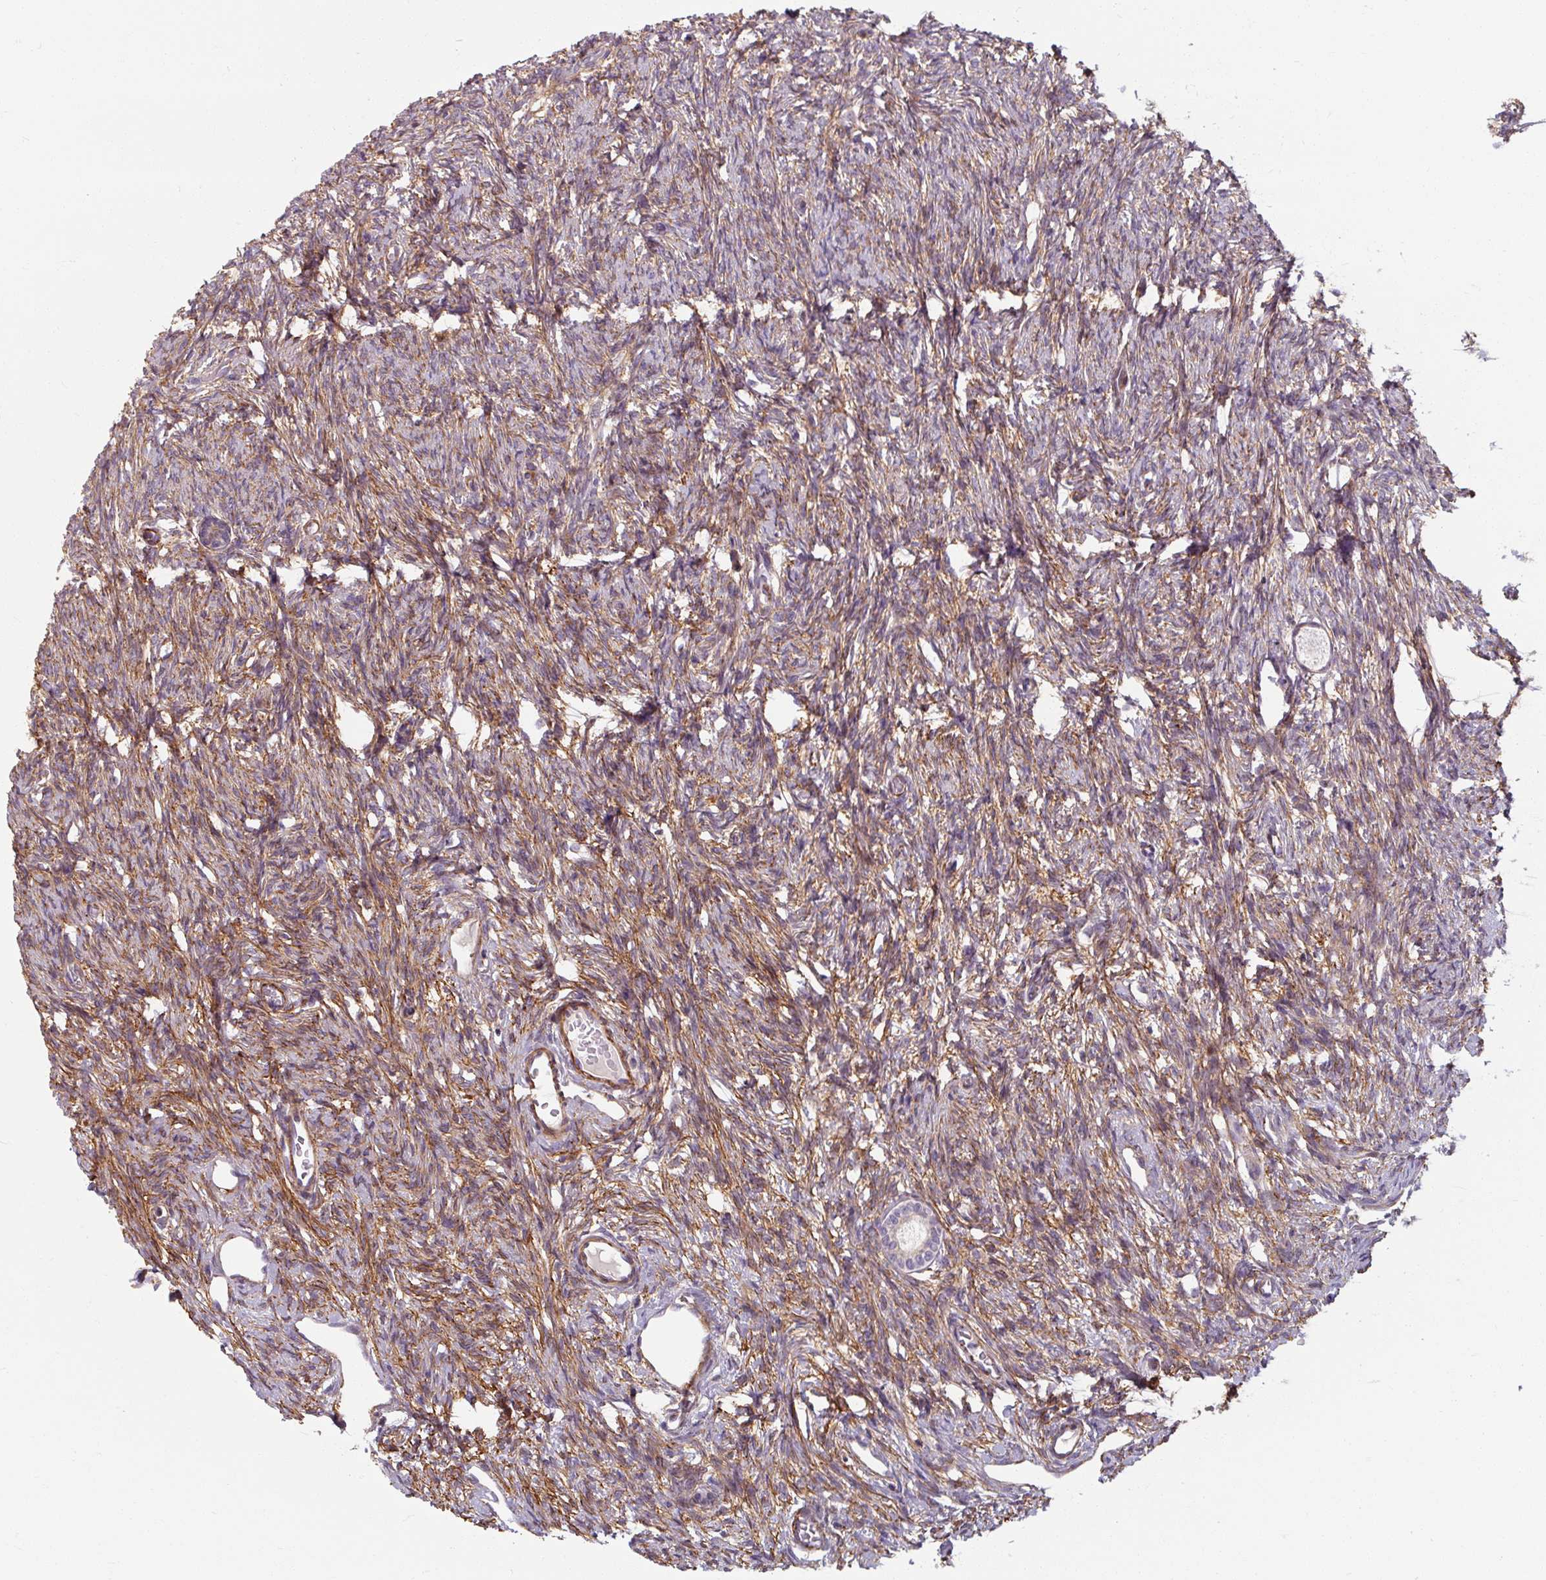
{"staining": {"intensity": "weak", "quantity": "<25%", "location": "cytoplasmic/membranous"}, "tissue": "ovary", "cell_type": "Follicle cells", "image_type": "normal", "snomed": [{"axis": "morphology", "description": "Normal tissue, NOS"}, {"axis": "topography", "description": "Ovary"}], "caption": "Immunohistochemical staining of unremarkable ovary demonstrates no significant positivity in follicle cells.", "gene": "MRPS5", "patient": {"sex": "female", "age": 33}}